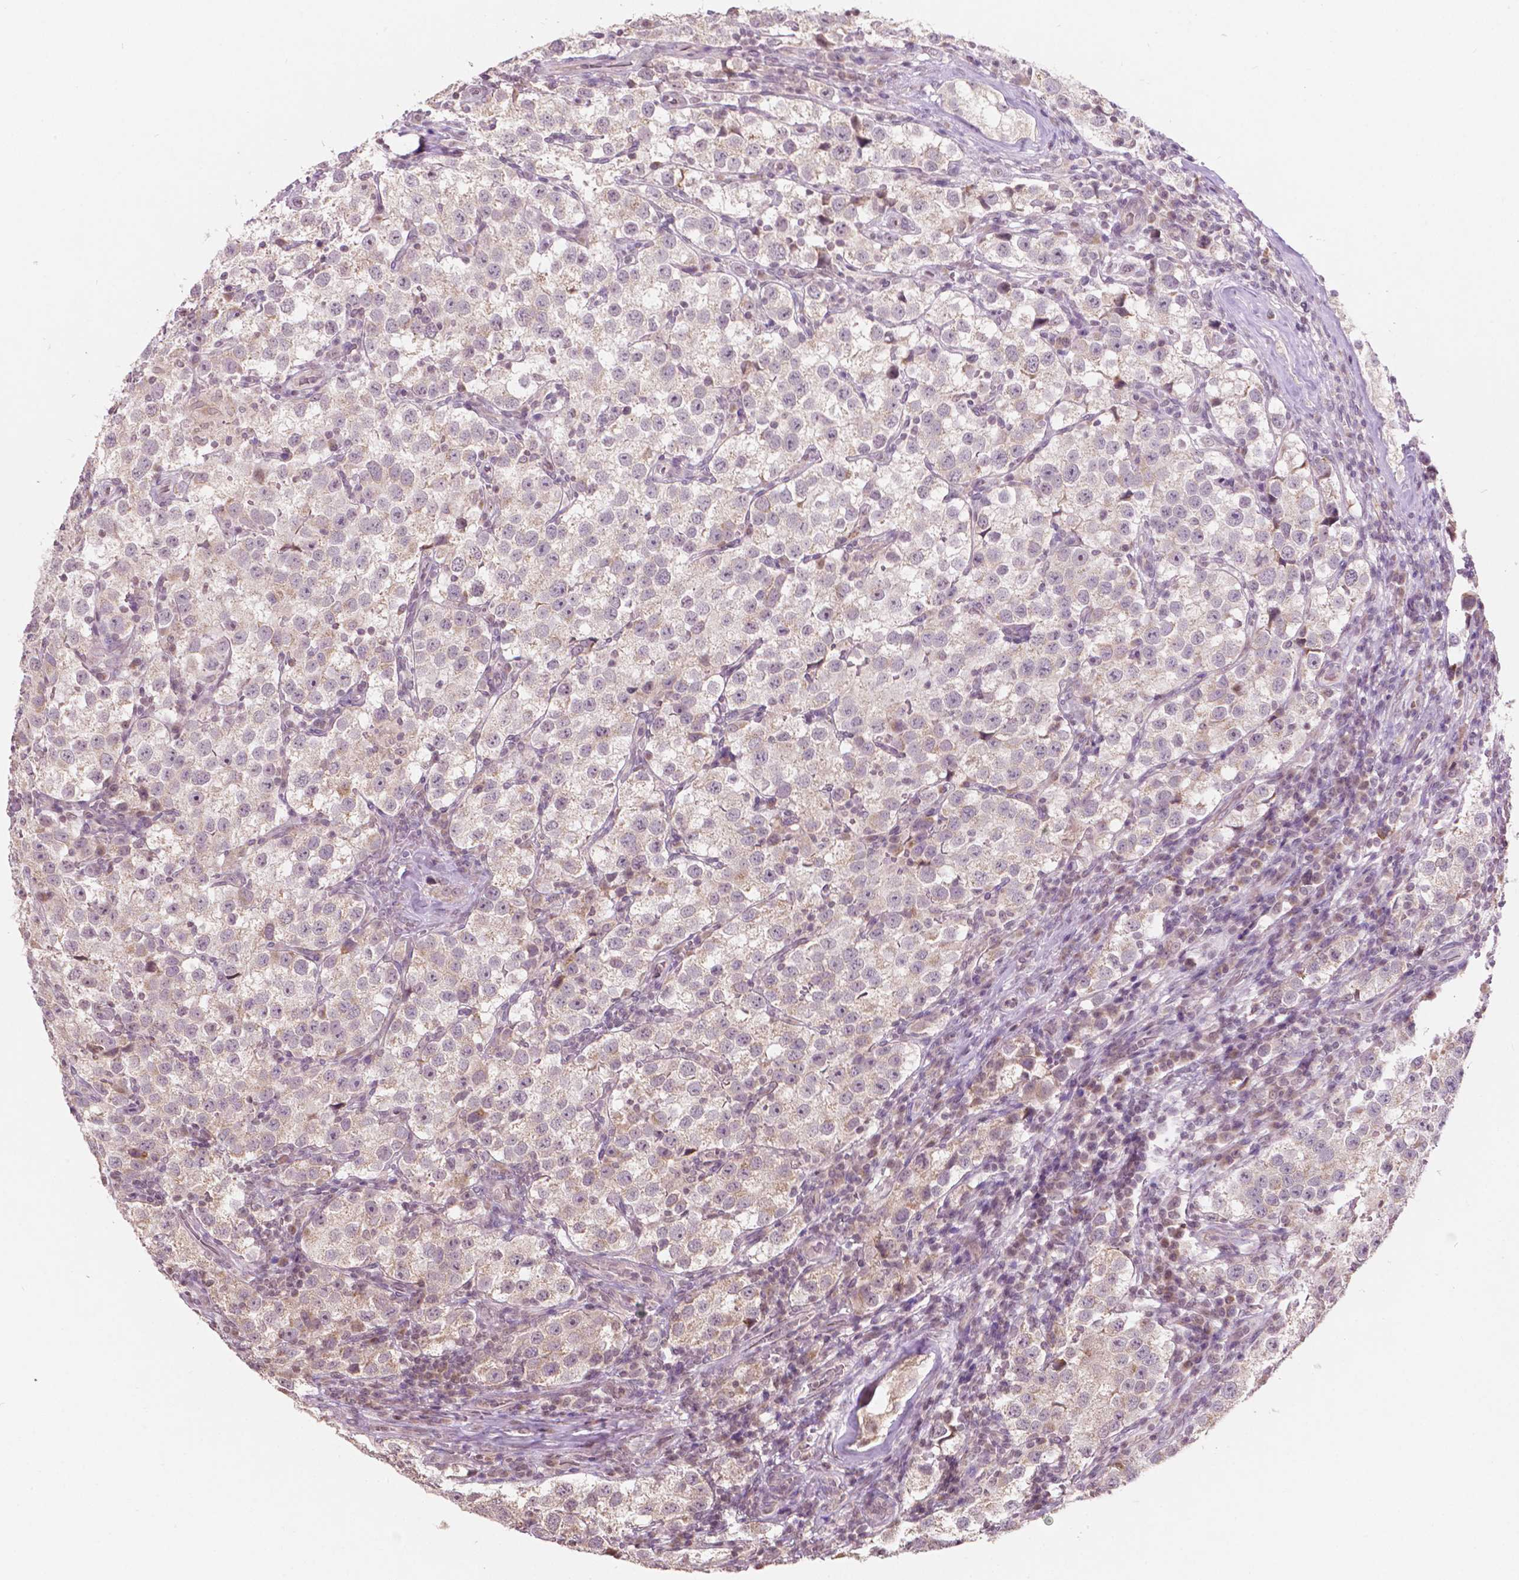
{"staining": {"intensity": "weak", "quantity": ">75%", "location": "cytoplasmic/membranous"}, "tissue": "testis cancer", "cell_type": "Tumor cells", "image_type": "cancer", "snomed": [{"axis": "morphology", "description": "Seminoma, NOS"}, {"axis": "topography", "description": "Testis"}], "caption": "The image displays immunohistochemical staining of seminoma (testis). There is weak cytoplasmic/membranous expression is present in about >75% of tumor cells. (DAB IHC, brown staining for protein, blue staining for nuclei).", "gene": "NOS1AP", "patient": {"sex": "male", "age": 37}}